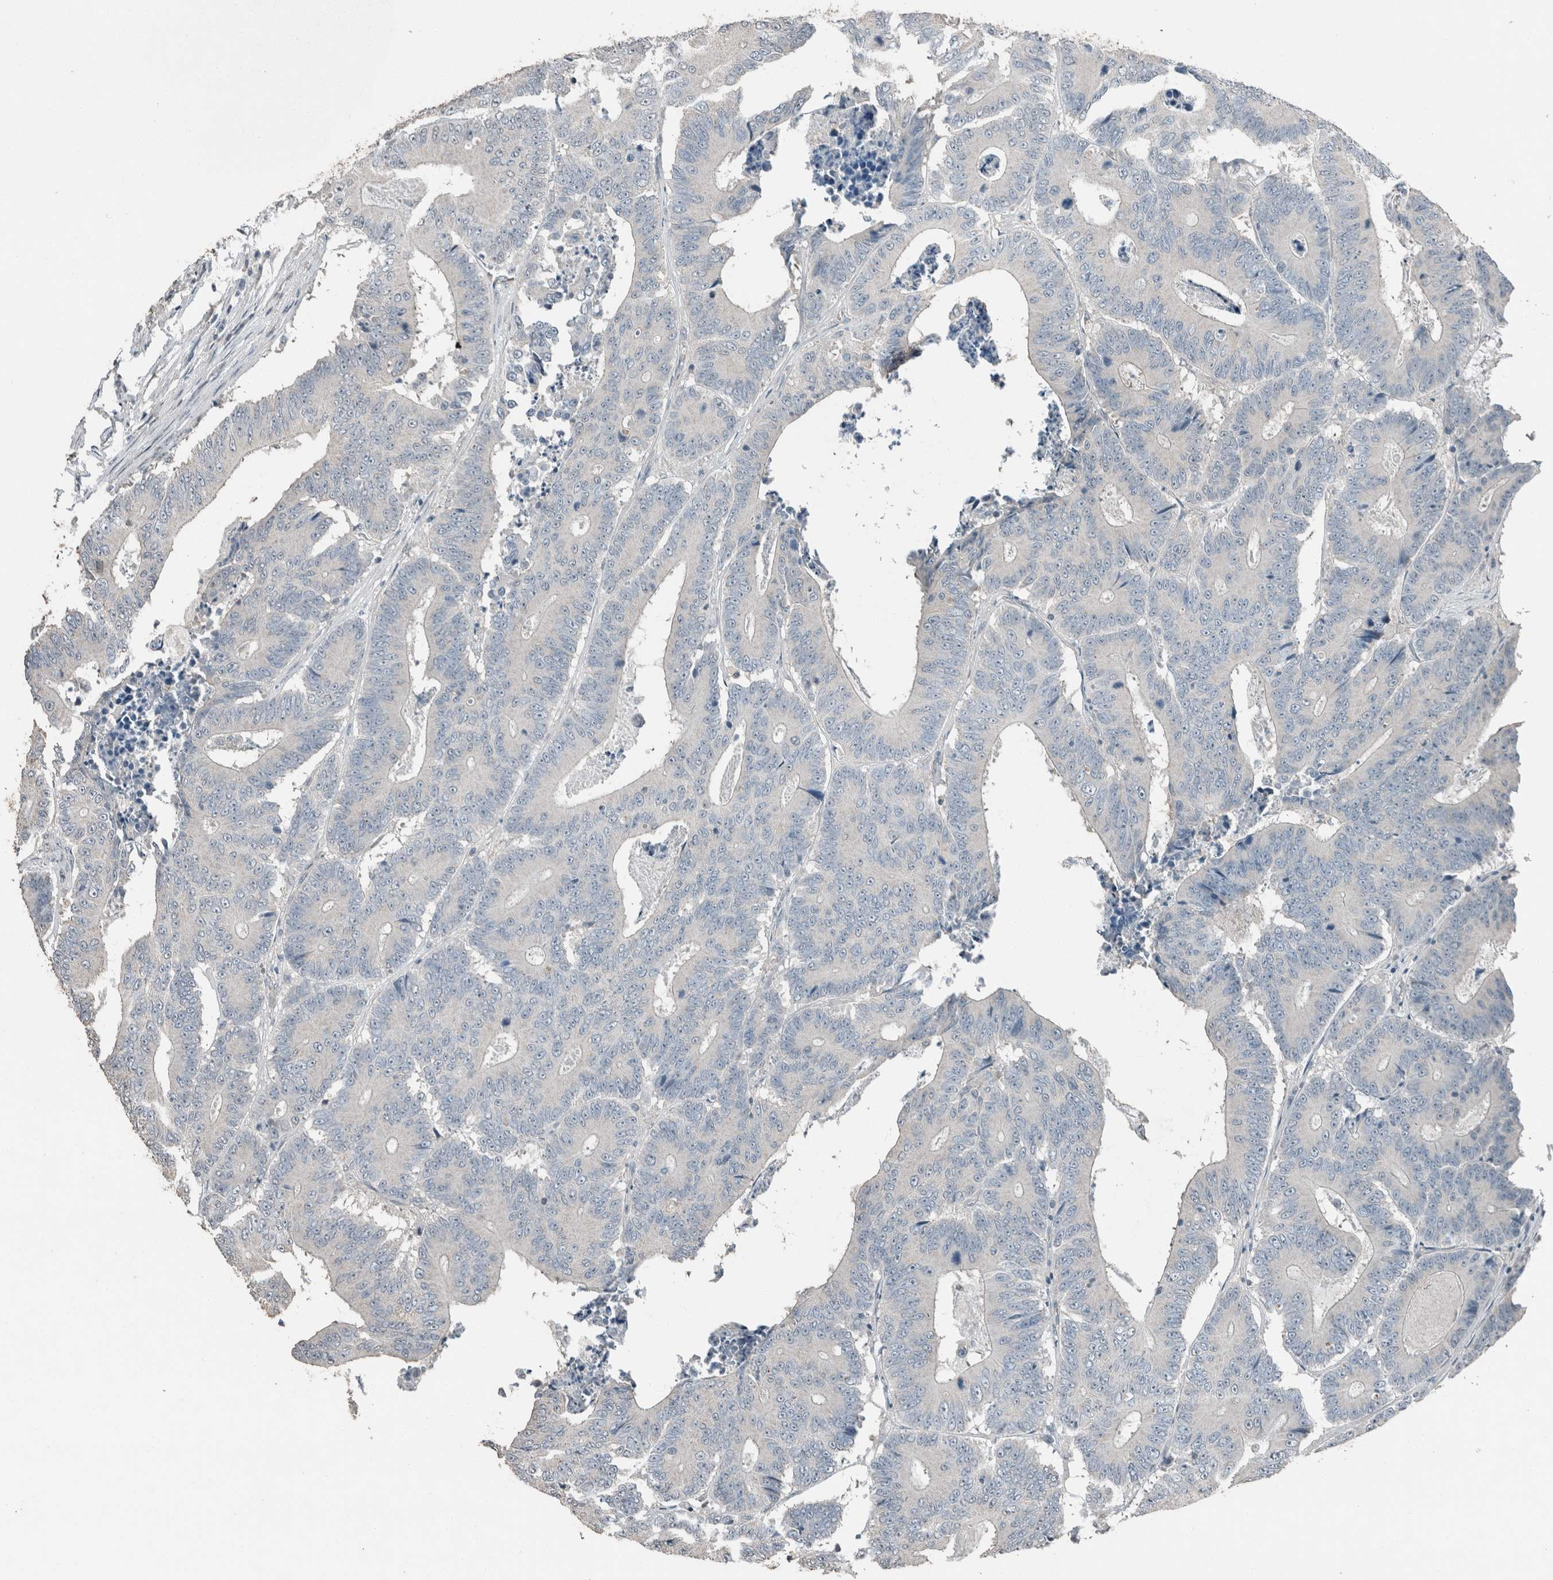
{"staining": {"intensity": "negative", "quantity": "none", "location": "none"}, "tissue": "colorectal cancer", "cell_type": "Tumor cells", "image_type": "cancer", "snomed": [{"axis": "morphology", "description": "Adenocarcinoma, NOS"}, {"axis": "topography", "description": "Colon"}], "caption": "The immunohistochemistry image has no significant positivity in tumor cells of colorectal cancer tissue. The staining was performed using DAB (3,3'-diaminobenzidine) to visualize the protein expression in brown, while the nuclei were stained in blue with hematoxylin (Magnification: 20x).", "gene": "ACVR2B", "patient": {"sex": "male", "age": 83}}